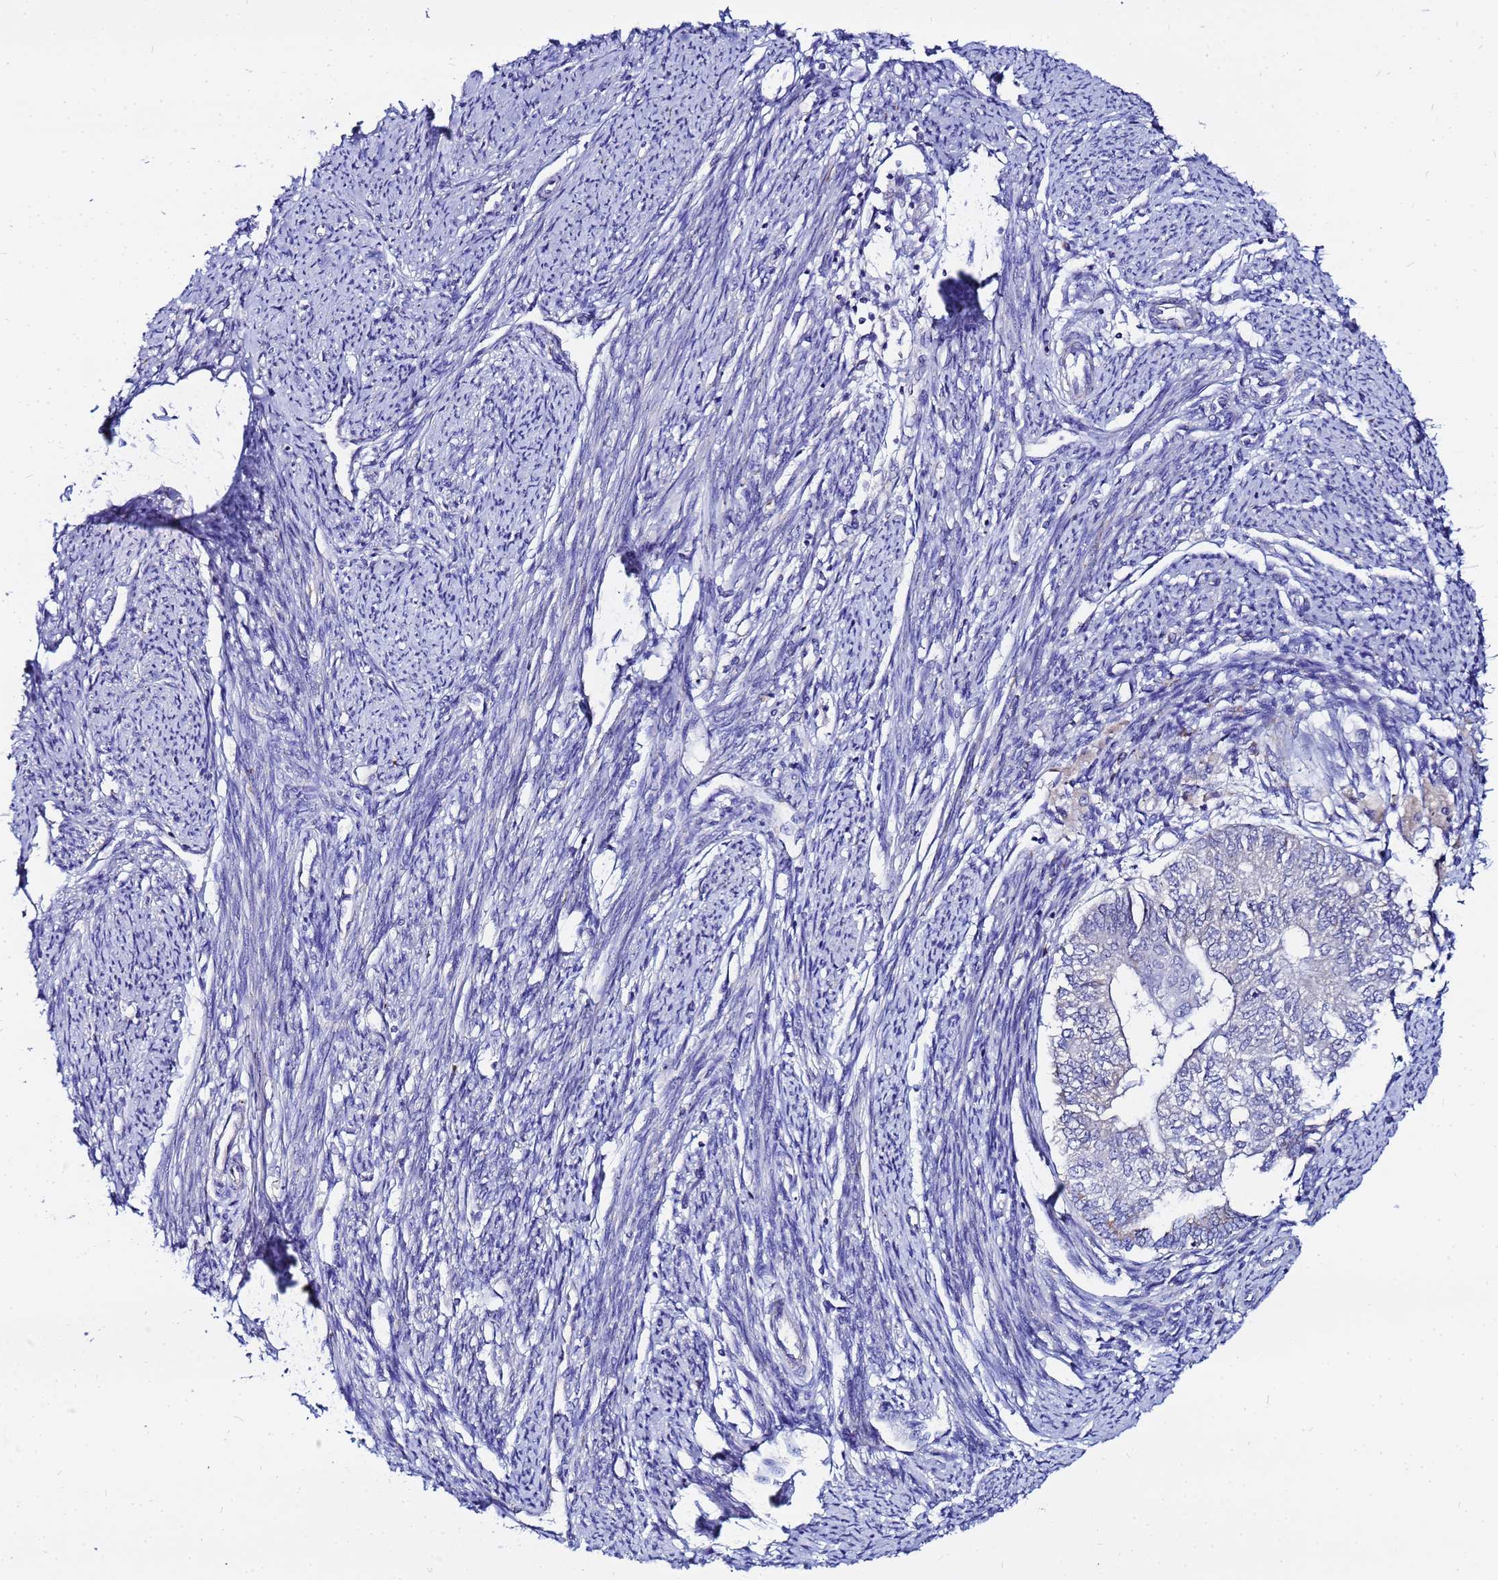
{"staining": {"intensity": "negative", "quantity": "none", "location": "none"}, "tissue": "smooth muscle", "cell_type": "Smooth muscle cells", "image_type": "normal", "snomed": [{"axis": "morphology", "description": "Normal tissue, NOS"}, {"axis": "topography", "description": "Smooth muscle"}, {"axis": "topography", "description": "Uterus"}], "caption": "Normal smooth muscle was stained to show a protein in brown. There is no significant expression in smooth muscle cells. Nuclei are stained in blue.", "gene": "FAHD2A", "patient": {"sex": "female", "age": 59}}